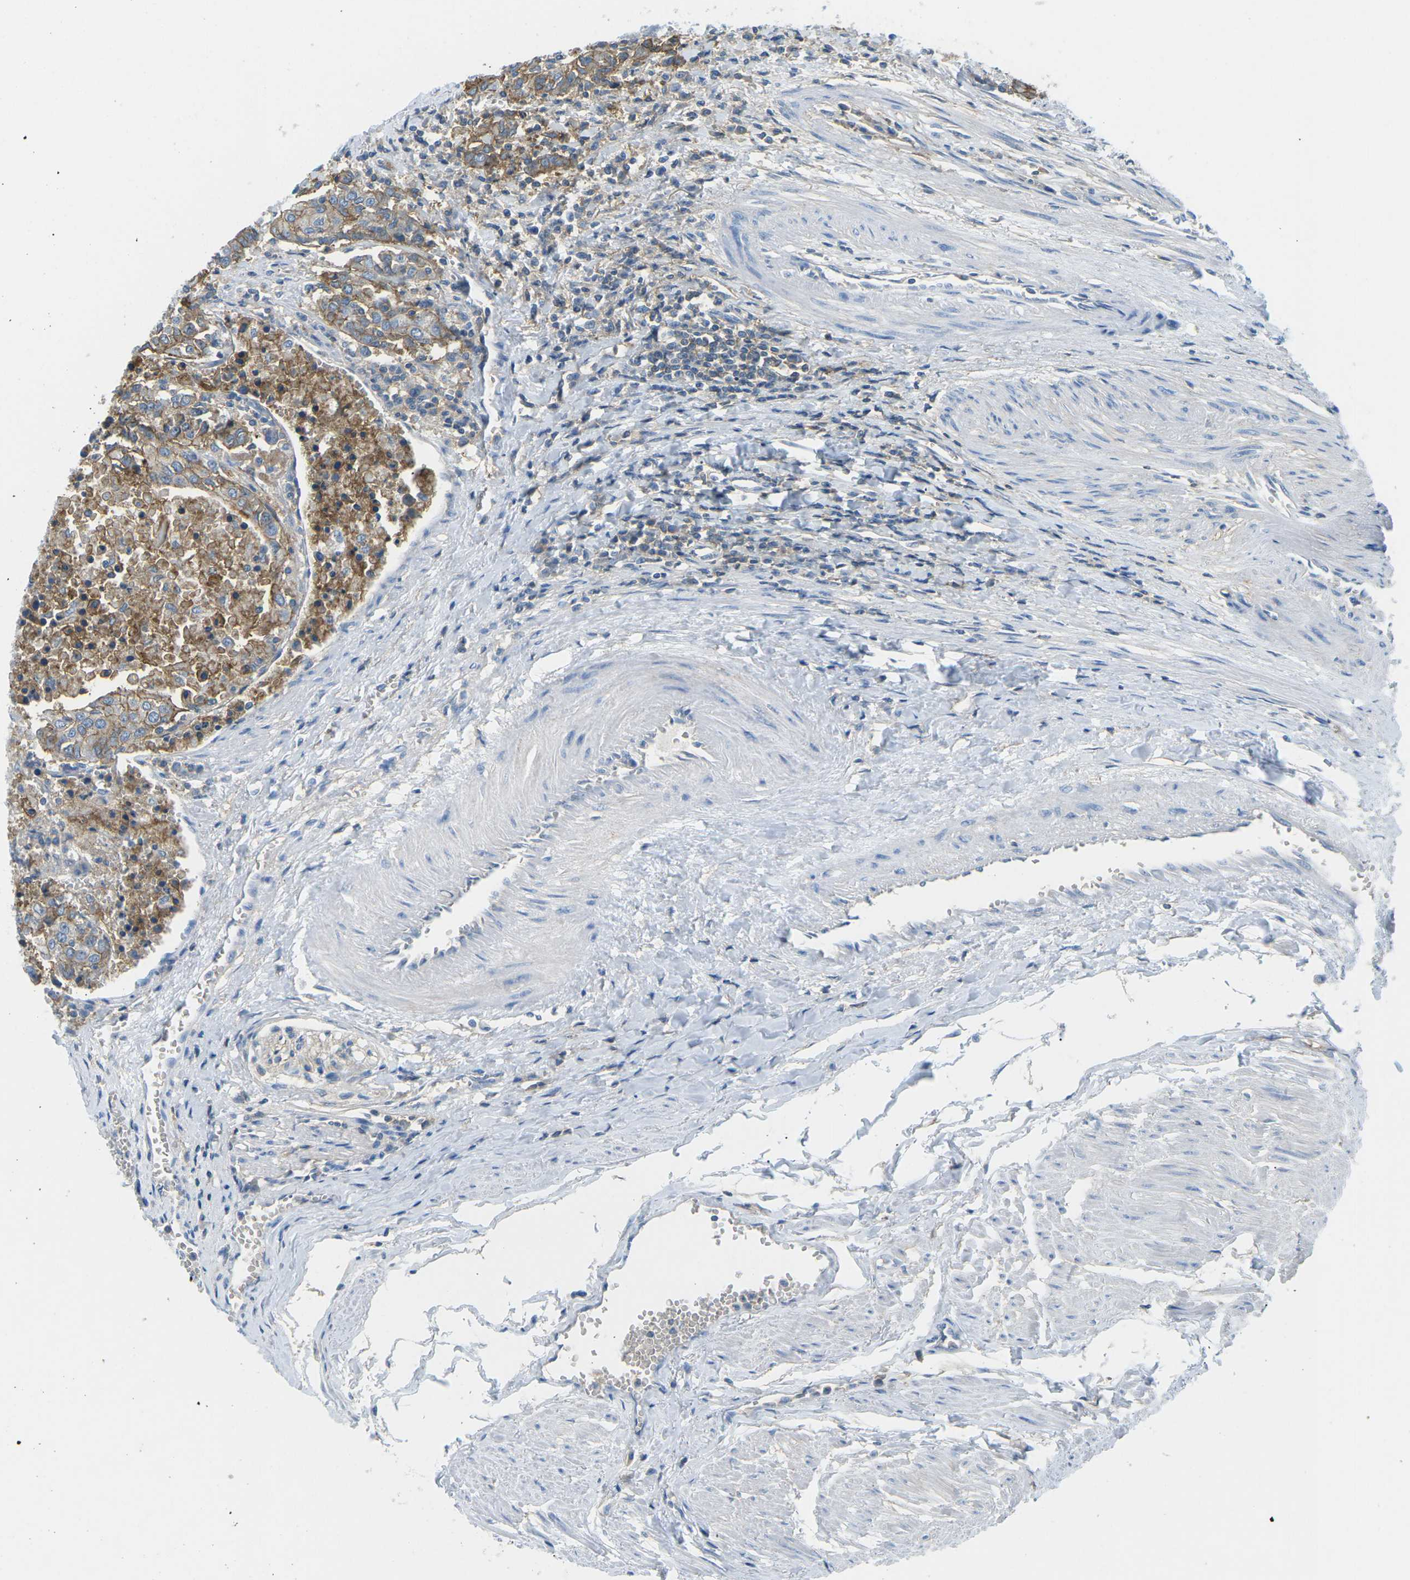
{"staining": {"intensity": "moderate", "quantity": ">75%", "location": "cytoplasmic/membranous"}, "tissue": "urothelial cancer", "cell_type": "Tumor cells", "image_type": "cancer", "snomed": [{"axis": "morphology", "description": "Urothelial carcinoma, High grade"}, {"axis": "topography", "description": "Urinary bladder"}], "caption": "DAB immunohistochemical staining of urothelial cancer displays moderate cytoplasmic/membranous protein positivity in approximately >75% of tumor cells.", "gene": "CD47", "patient": {"sex": "female", "age": 85}}